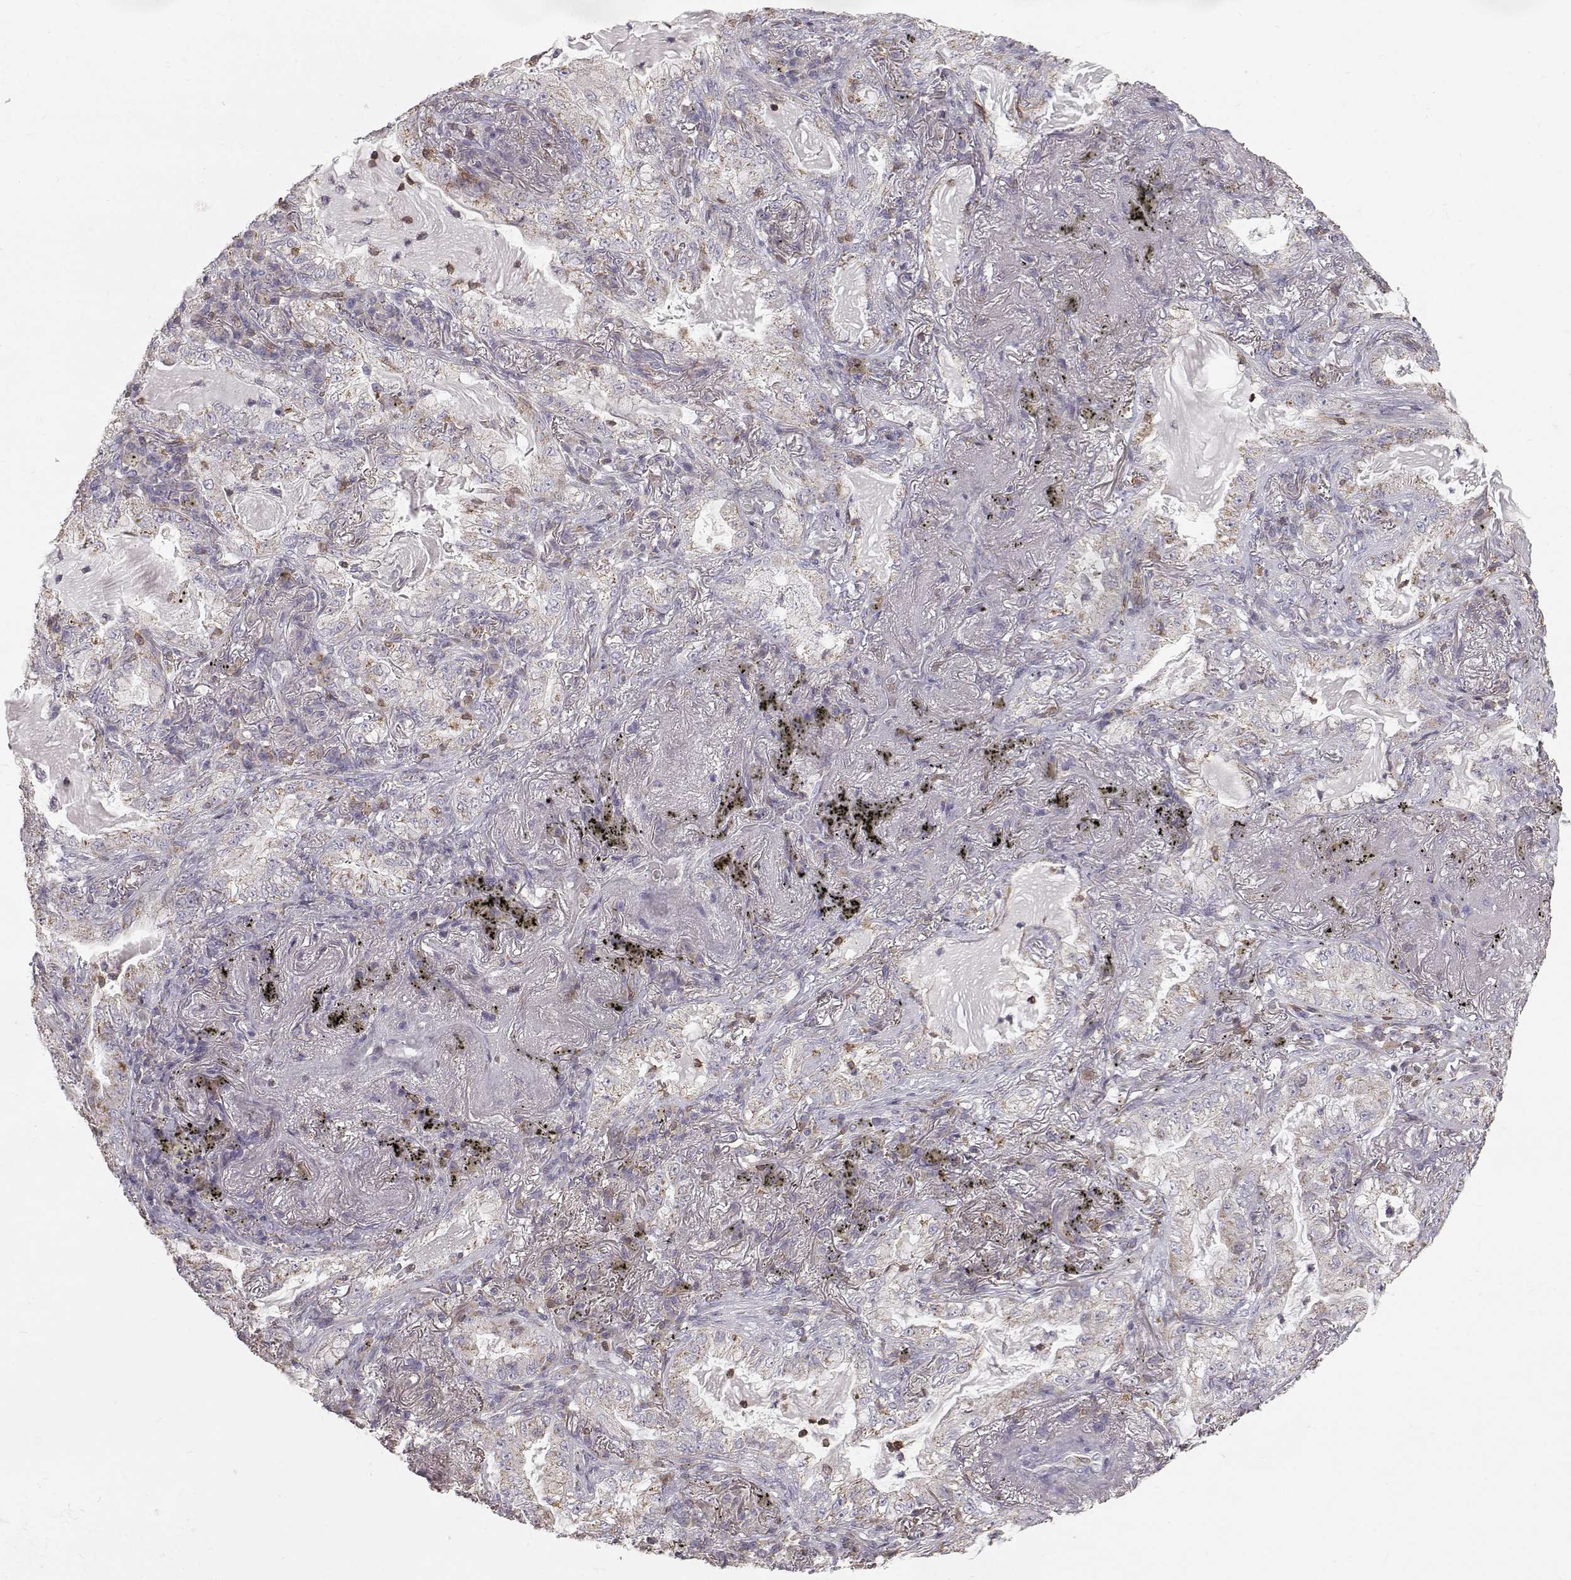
{"staining": {"intensity": "weak", "quantity": "<25%", "location": "cytoplasmic/membranous"}, "tissue": "lung cancer", "cell_type": "Tumor cells", "image_type": "cancer", "snomed": [{"axis": "morphology", "description": "Adenocarcinoma, NOS"}, {"axis": "topography", "description": "Lung"}], "caption": "An immunohistochemistry image of lung cancer is shown. There is no staining in tumor cells of lung cancer.", "gene": "GRAP2", "patient": {"sex": "female", "age": 73}}